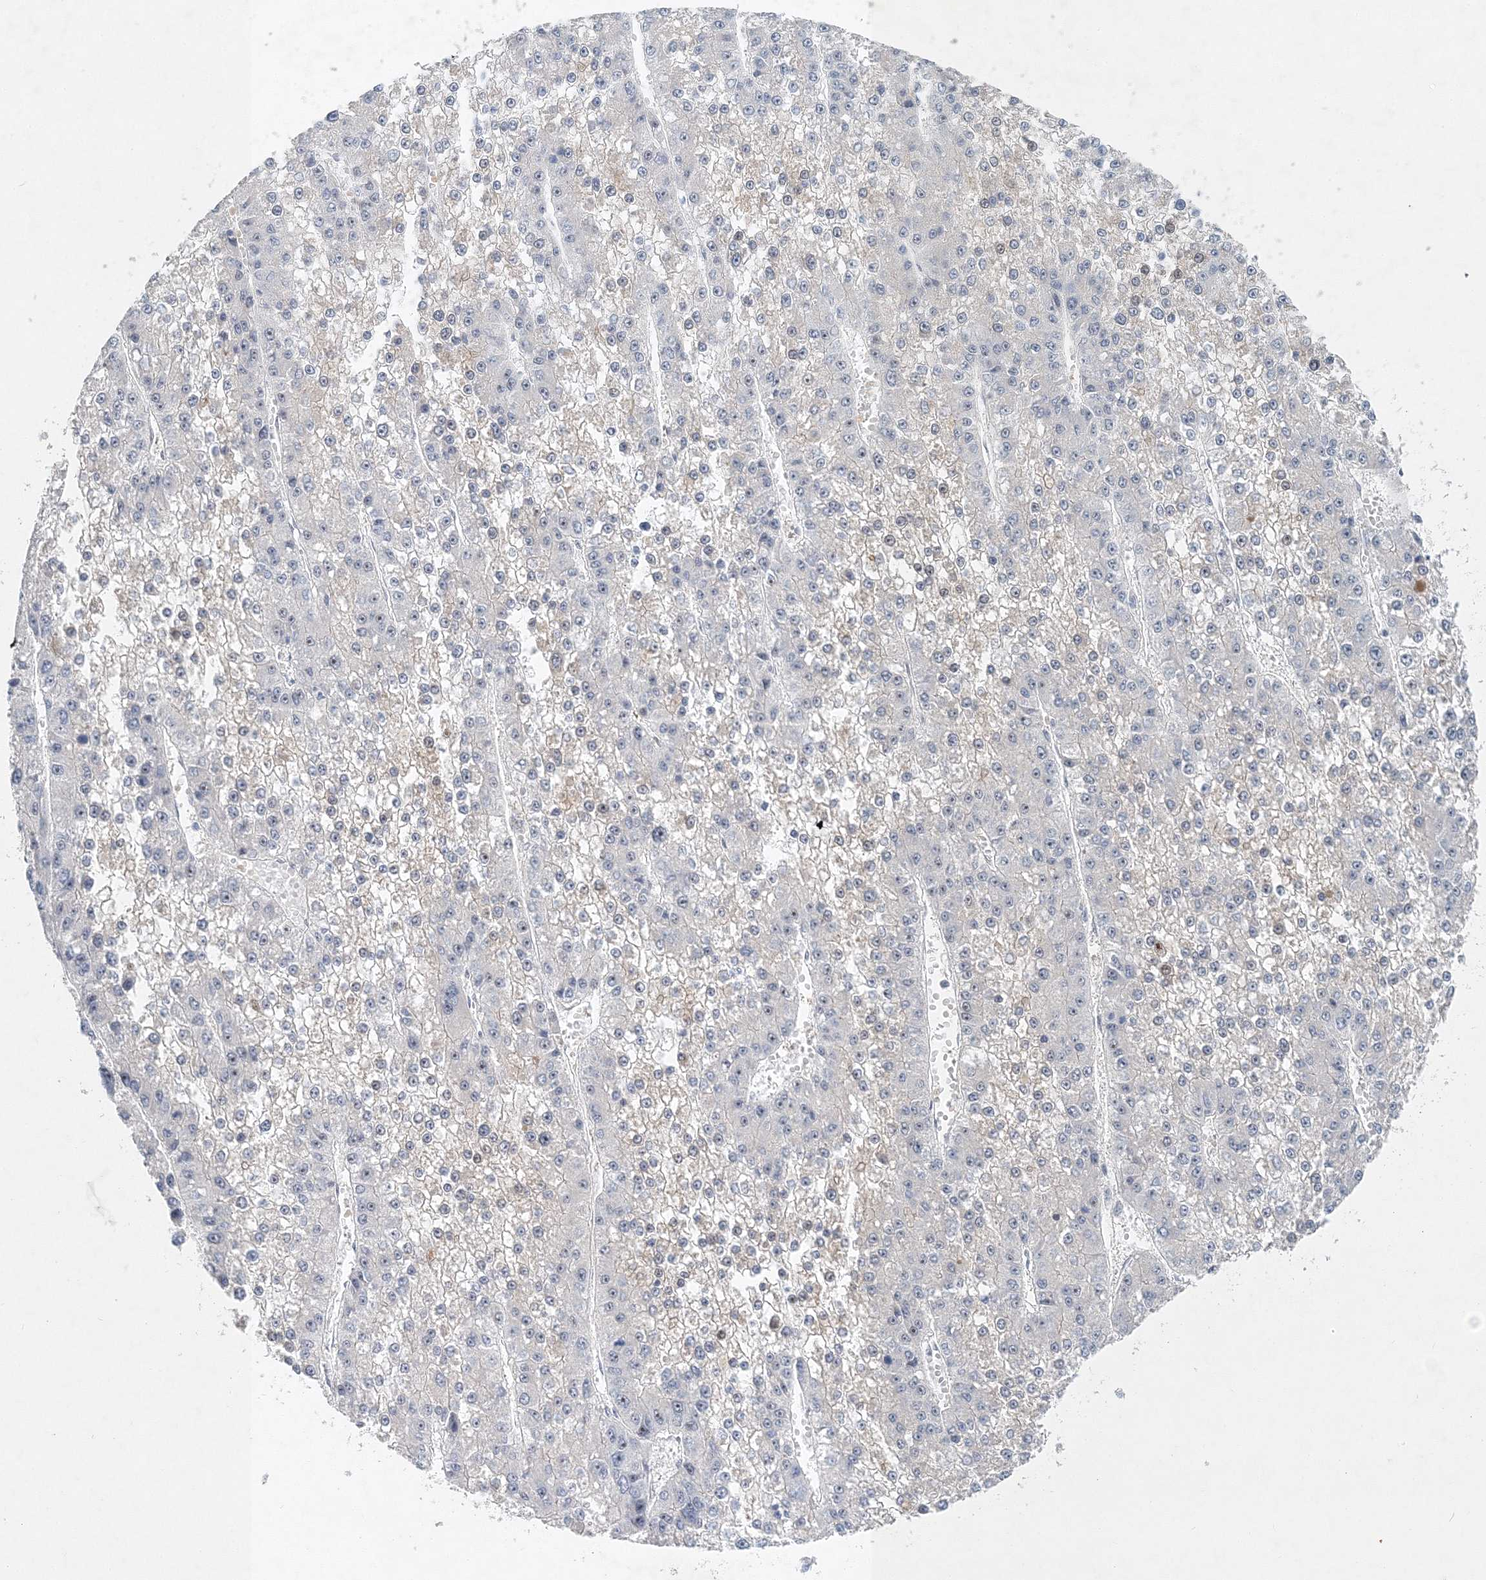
{"staining": {"intensity": "negative", "quantity": "none", "location": "none"}, "tissue": "liver cancer", "cell_type": "Tumor cells", "image_type": "cancer", "snomed": [{"axis": "morphology", "description": "Carcinoma, Hepatocellular, NOS"}, {"axis": "topography", "description": "Liver"}], "caption": "Hepatocellular carcinoma (liver) stained for a protein using immunohistochemistry (IHC) exhibits no staining tumor cells.", "gene": "UIMC1", "patient": {"sex": "female", "age": 73}}